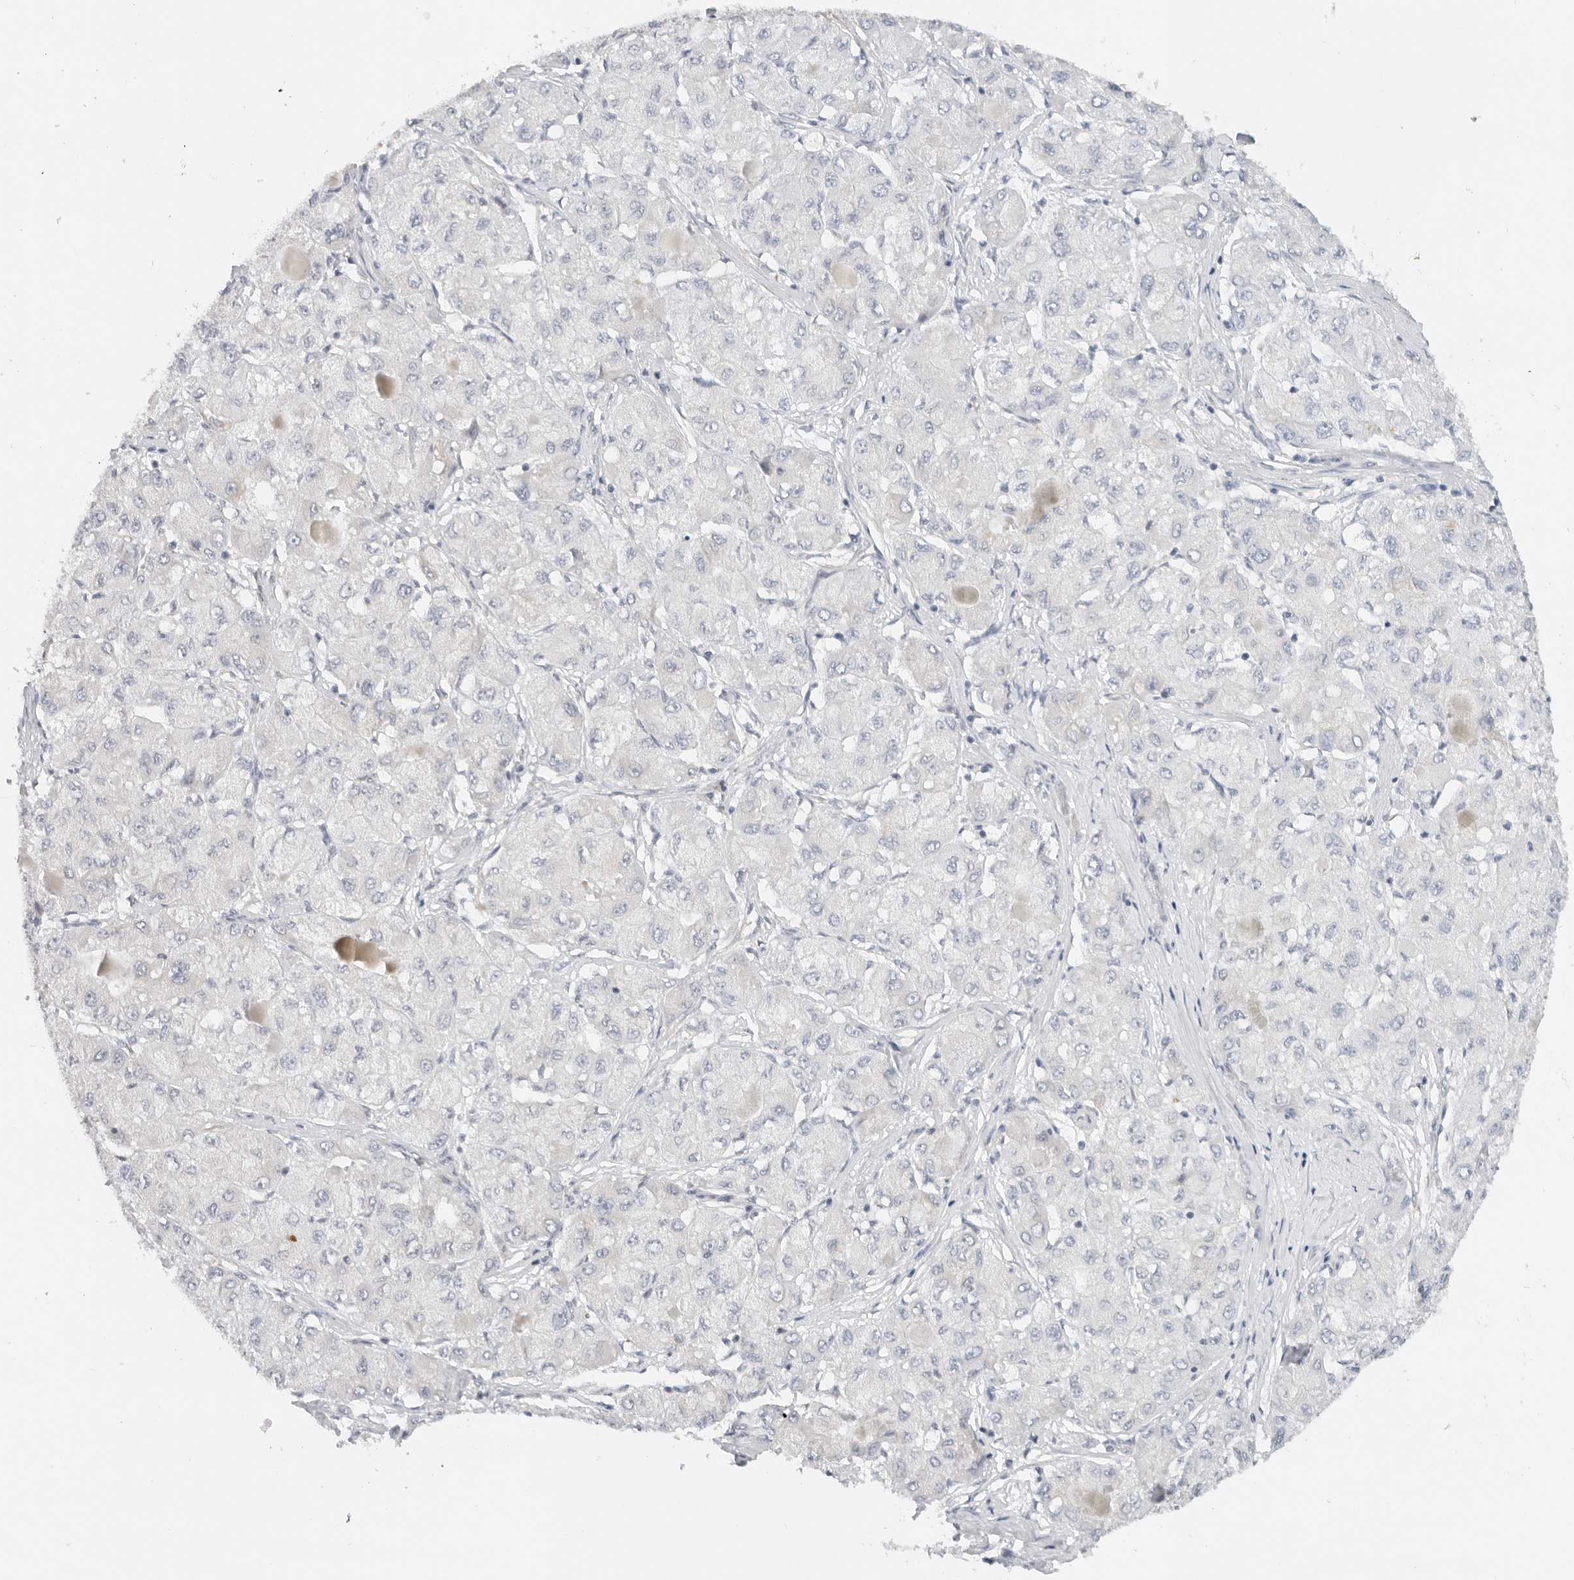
{"staining": {"intensity": "negative", "quantity": "none", "location": "none"}, "tissue": "liver cancer", "cell_type": "Tumor cells", "image_type": "cancer", "snomed": [{"axis": "morphology", "description": "Carcinoma, Hepatocellular, NOS"}, {"axis": "topography", "description": "Liver"}], "caption": "Immunohistochemical staining of human liver cancer exhibits no significant expression in tumor cells.", "gene": "RC3H1", "patient": {"sex": "male", "age": 80}}